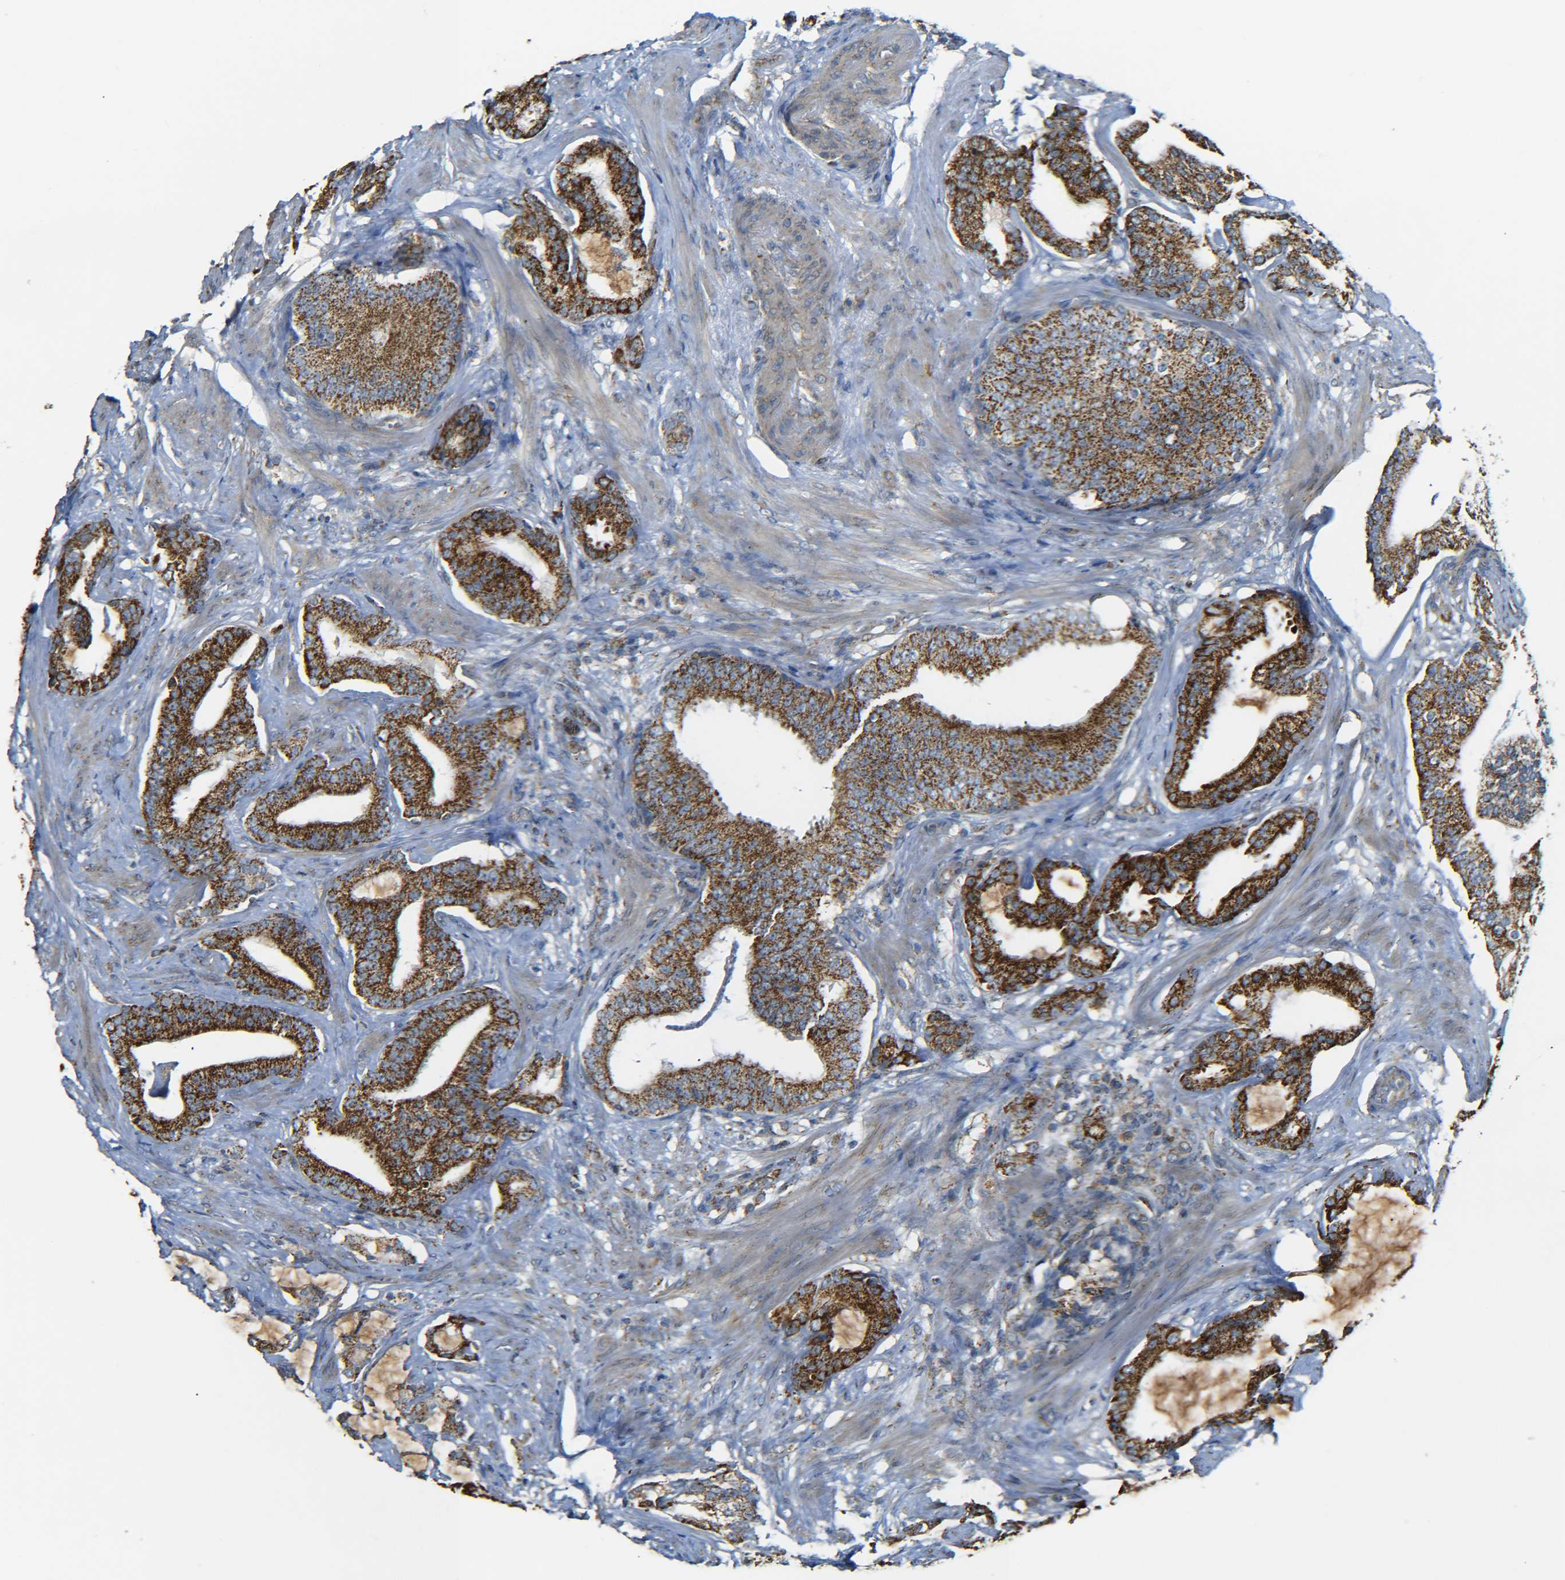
{"staining": {"intensity": "strong", "quantity": ">75%", "location": "cytoplasmic/membranous"}, "tissue": "prostate cancer", "cell_type": "Tumor cells", "image_type": "cancer", "snomed": [{"axis": "morphology", "description": "Adenocarcinoma, Low grade"}, {"axis": "topography", "description": "Prostate"}], "caption": "Tumor cells display high levels of strong cytoplasmic/membranous positivity in about >75% of cells in prostate cancer. The staining was performed using DAB (3,3'-diaminobenzidine) to visualize the protein expression in brown, while the nuclei were stained in blue with hematoxylin (Magnification: 20x).", "gene": "NR3C2", "patient": {"sex": "male", "age": 58}}